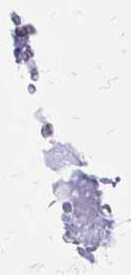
{"staining": {"intensity": "negative", "quantity": "none", "location": "none"}, "tissue": "cervical cancer", "cell_type": "Tumor cells", "image_type": "cancer", "snomed": [{"axis": "morphology", "description": "Adenocarcinoma, NOS"}, {"axis": "topography", "description": "Cervix"}], "caption": "IHC photomicrograph of neoplastic tissue: human adenocarcinoma (cervical) stained with DAB (3,3'-diaminobenzidine) demonstrates no significant protein staining in tumor cells.", "gene": "TRIM6", "patient": {"sex": "female", "age": 38}}